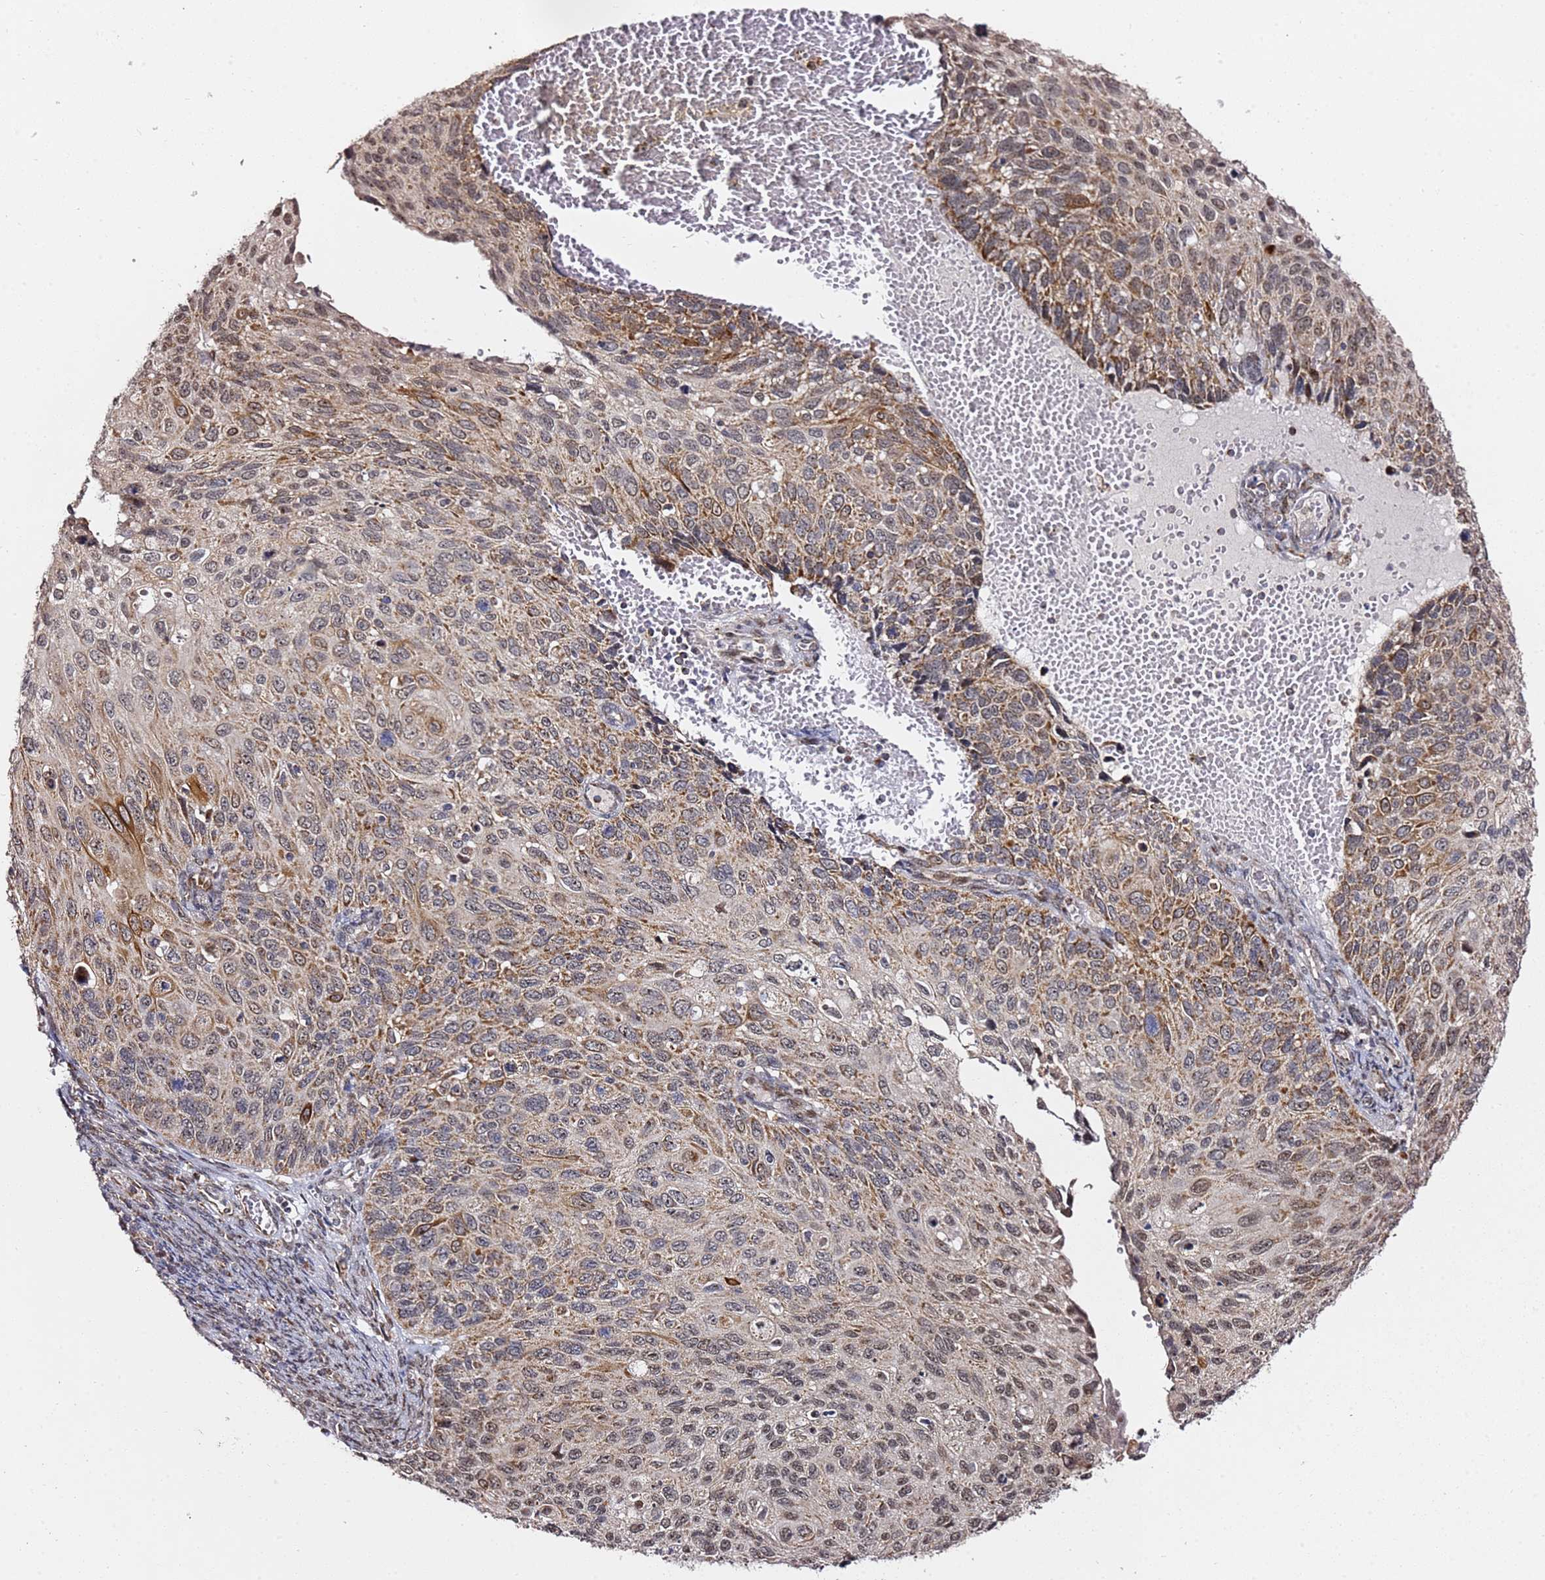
{"staining": {"intensity": "moderate", "quantity": ">75%", "location": "cytoplasmic/membranous,nuclear"}, "tissue": "cervical cancer", "cell_type": "Tumor cells", "image_type": "cancer", "snomed": [{"axis": "morphology", "description": "Squamous cell carcinoma, NOS"}, {"axis": "topography", "description": "Cervix"}], "caption": "Immunohistochemistry image of neoplastic tissue: human cervical squamous cell carcinoma stained using immunohistochemistry reveals medium levels of moderate protein expression localized specifically in the cytoplasmic/membranous and nuclear of tumor cells, appearing as a cytoplasmic/membranous and nuclear brown color.", "gene": "TP53AIP1", "patient": {"sex": "female", "age": 70}}